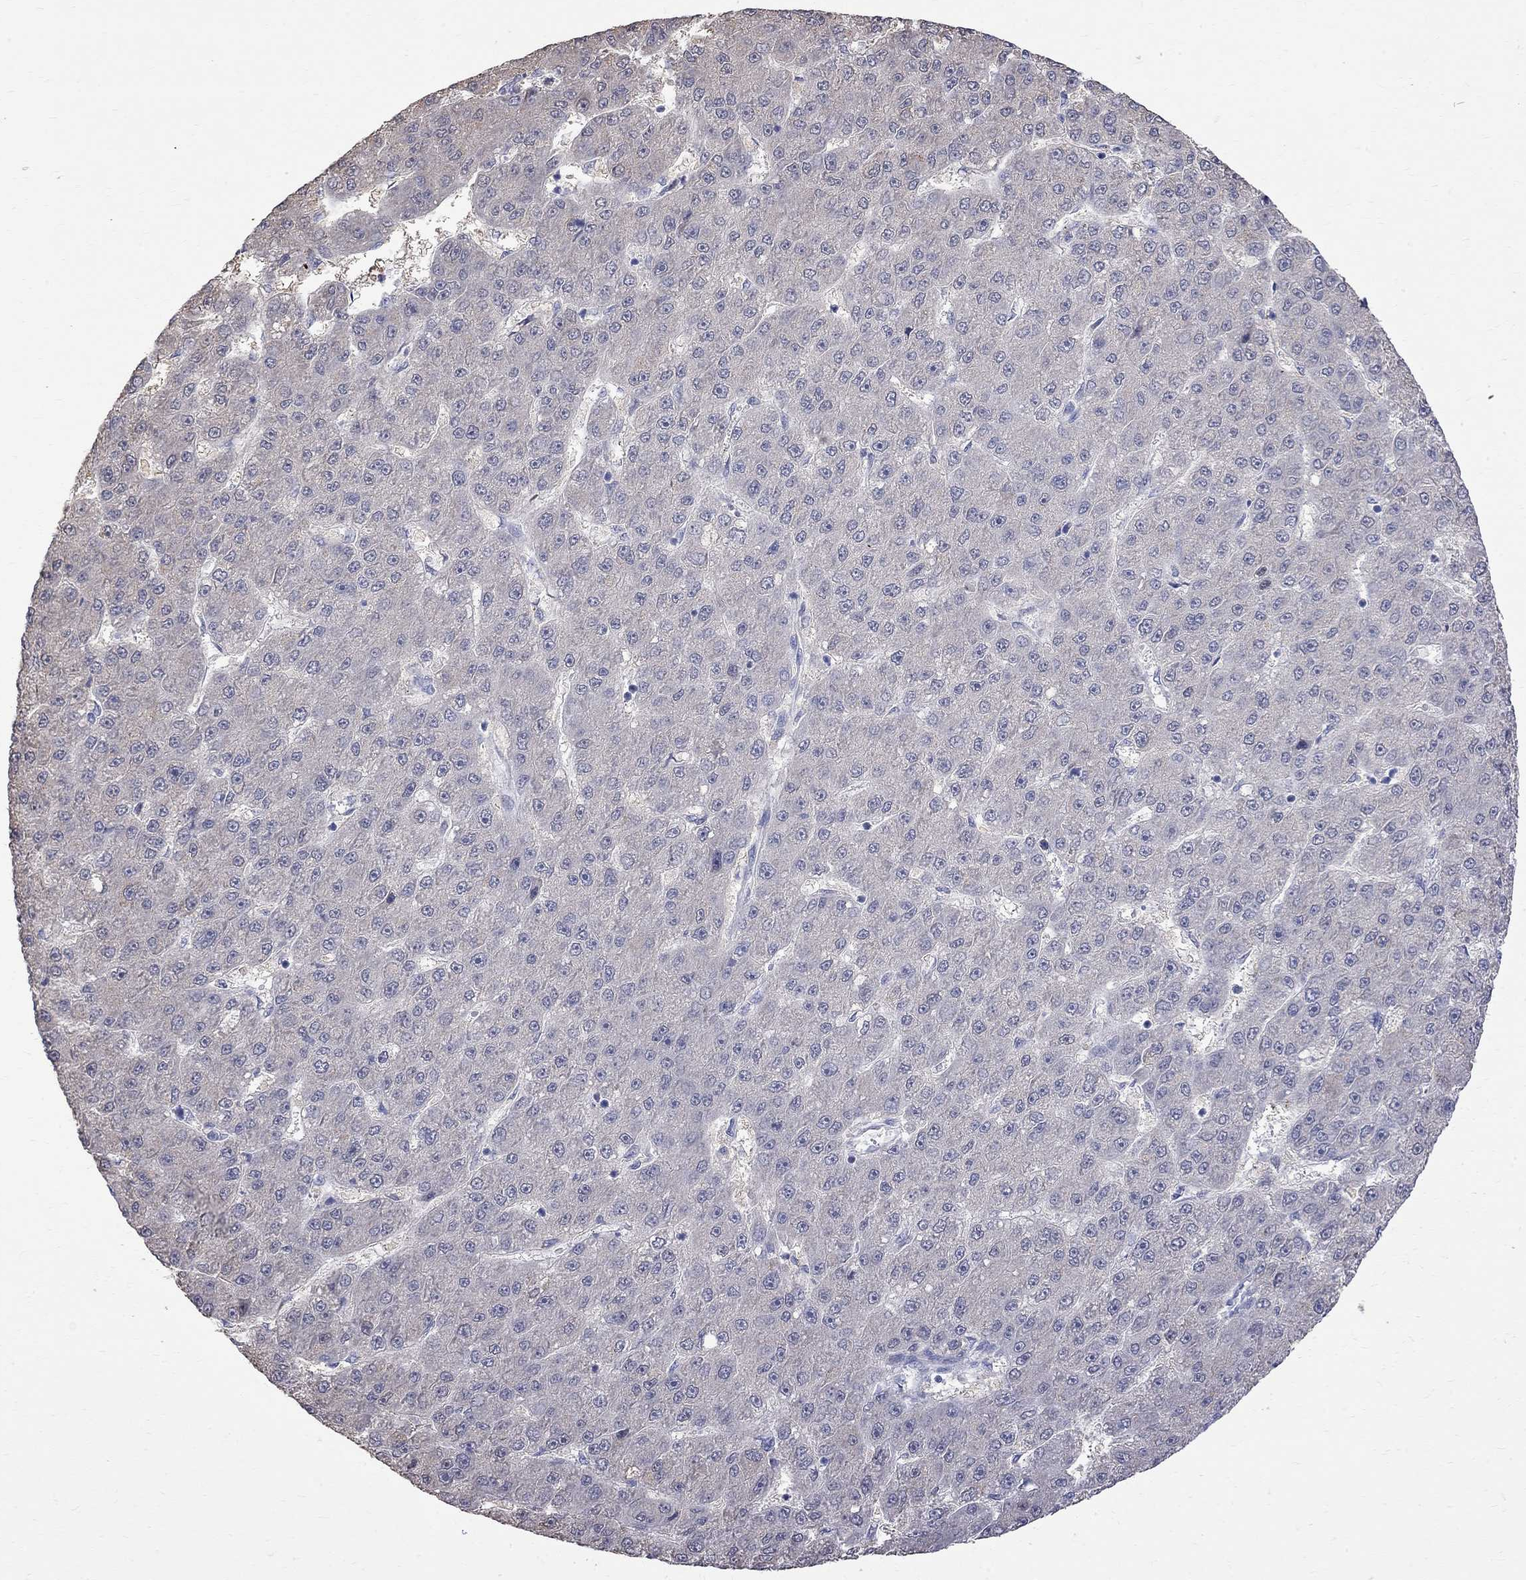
{"staining": {"intensity": "negative", "quantity": "none", "location": "none"}, "tissue": "liver cancer", "cell_type": "Tumor cells", "image_type": "cancer", "snomed": [{"axis": "morphology", "description": "Carcinoma, Hepatocellular, NOS"}, {"axis": "topography", "description": "Liver"}], "caption": "Tumor cells show no significant protein staining in liver hepatocellular carcinoma.", "gene": "CKAP2", "patient": {"sex": "male", "age": 67}}